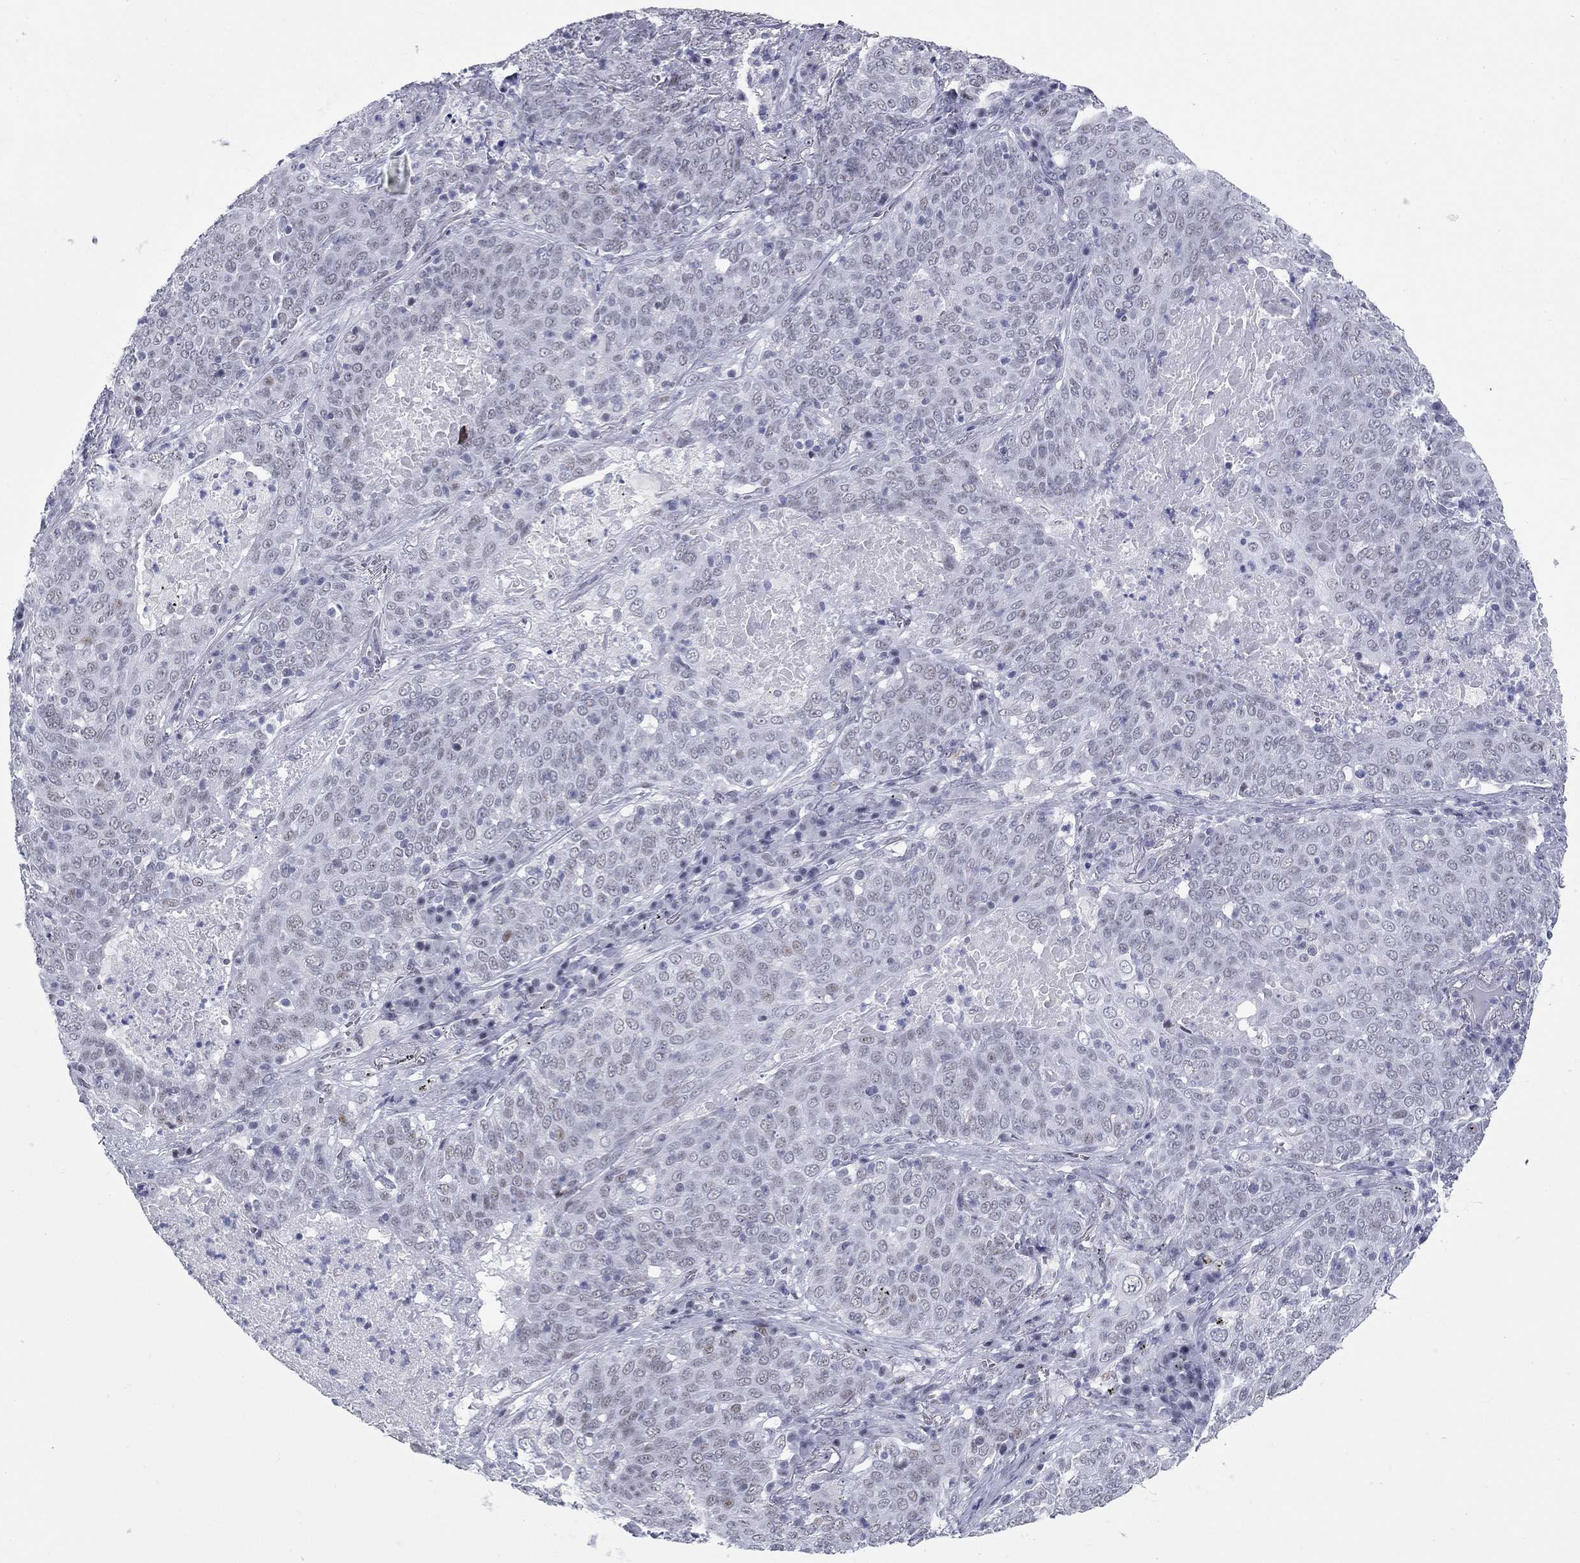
{"staining": {"intensity": "moderate", "quantity": "<25%", "location": "nuclear"}, "tissue": "lung cancer", "cell_type": "Tumor cells", "image_type": "cancer", "snomed": [{"axis": "morphology", "description": "Squamous cell carcinoma, NOS"}, {"axis": "topography", "description": "Lung"}], "caption": "Lung cancer (squamous cell carcinoma) tissue demonstrates moderate nuclear staining in approximately <25% of tumor cells, visualized by immunohistochemistry. (IHC, brightfield microscopy, high magnification).", "gene": "ASF1B", "patient": {"sex": "male", "age": 82}}